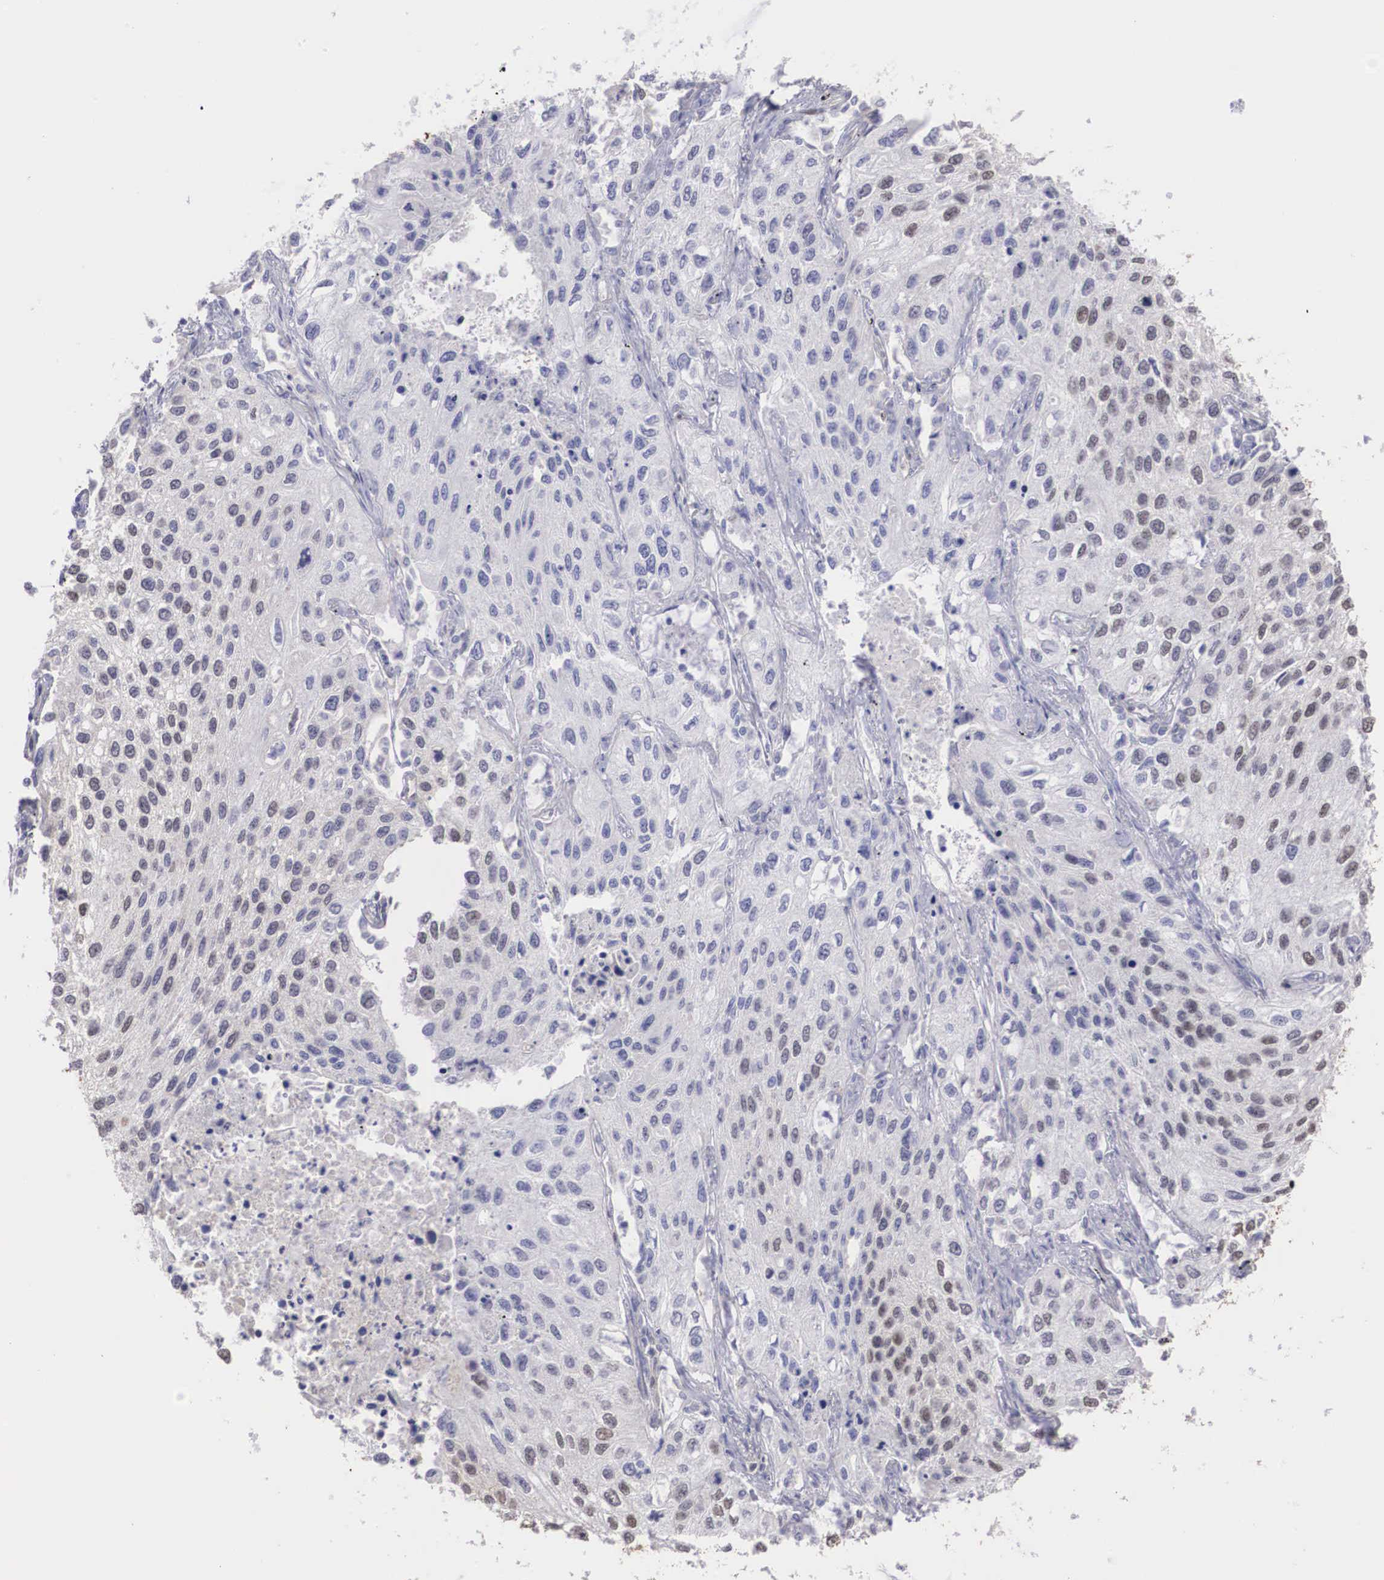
{"staining": {"intensity": "negative", "quantity": "none", "location": "none"}, "tissue": "lung cancer", "cell_type": "Tumor cells", "image_type": "cancer", "snomed": [{"axis": "morphology", "description": "Squamous cell carcinoma, NOS"}, {"axis": "topography", "description": "Lung"}], "caption": "Immunohistochemical staining of human lung cancer reveals no significant positivity in tumor cells.", "gene": "HMGN5", "patient": {"sex": "male", "age": 75}}